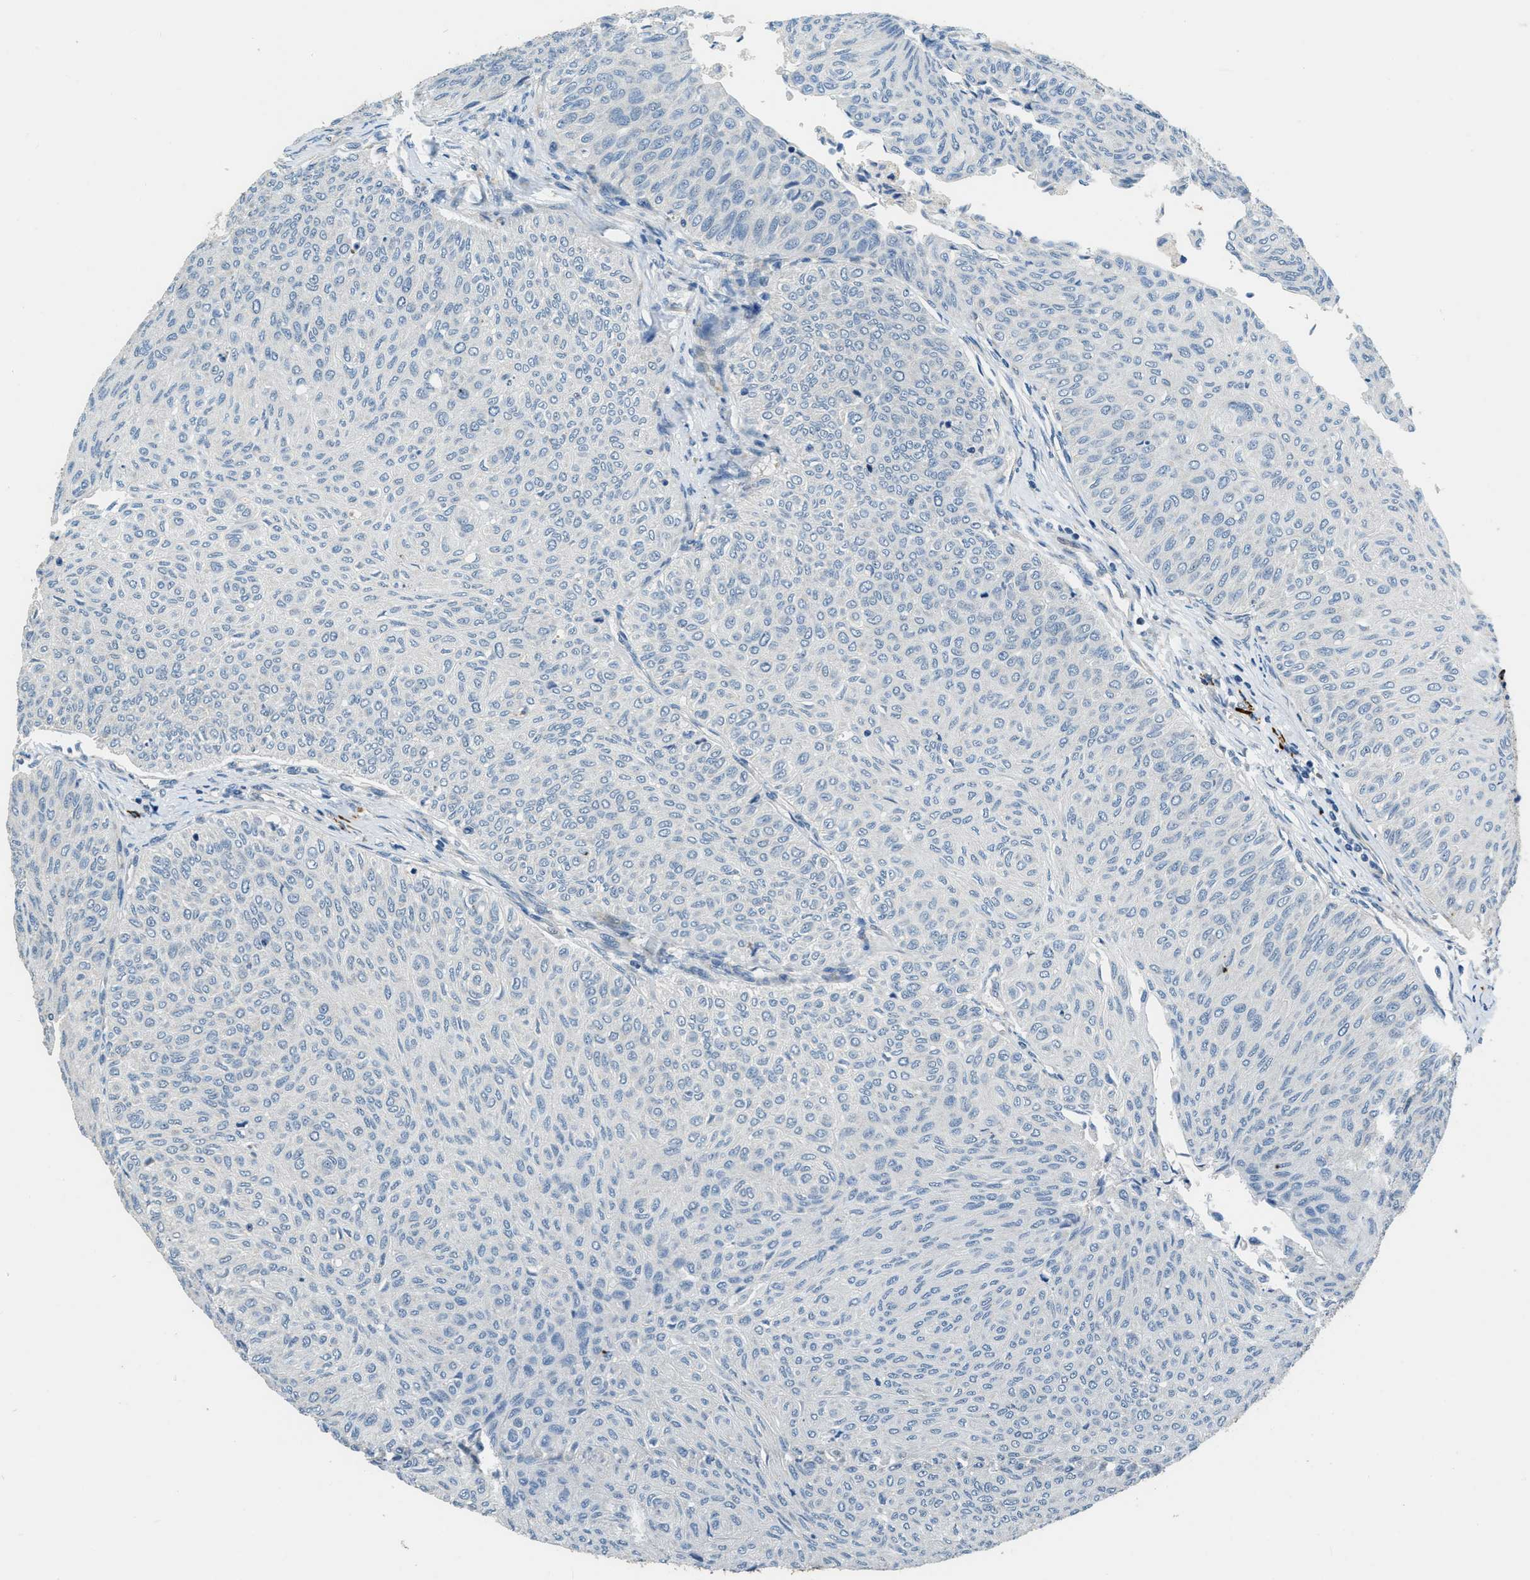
{"staining": {"intensity": "negative", "quantity": "none", "location": "none"}, "tissue": "urothelial cancer", "cell_type": "Tumor cells", "image_type": "cancer", "snomed": [{"axis": "morphology", "description": "Urothelial carcinoma, Low grade"}, {"axis": "topography", "description": "Urinary bladder"}], "caption": "DAB (3,3'-diaminobenzidine) immunohistochemical staining of human urothelial cancer demonstrates no significant staining in tumor cells.", "gene": "HERC2", "patient": {"sex": "male", "age": 78}}